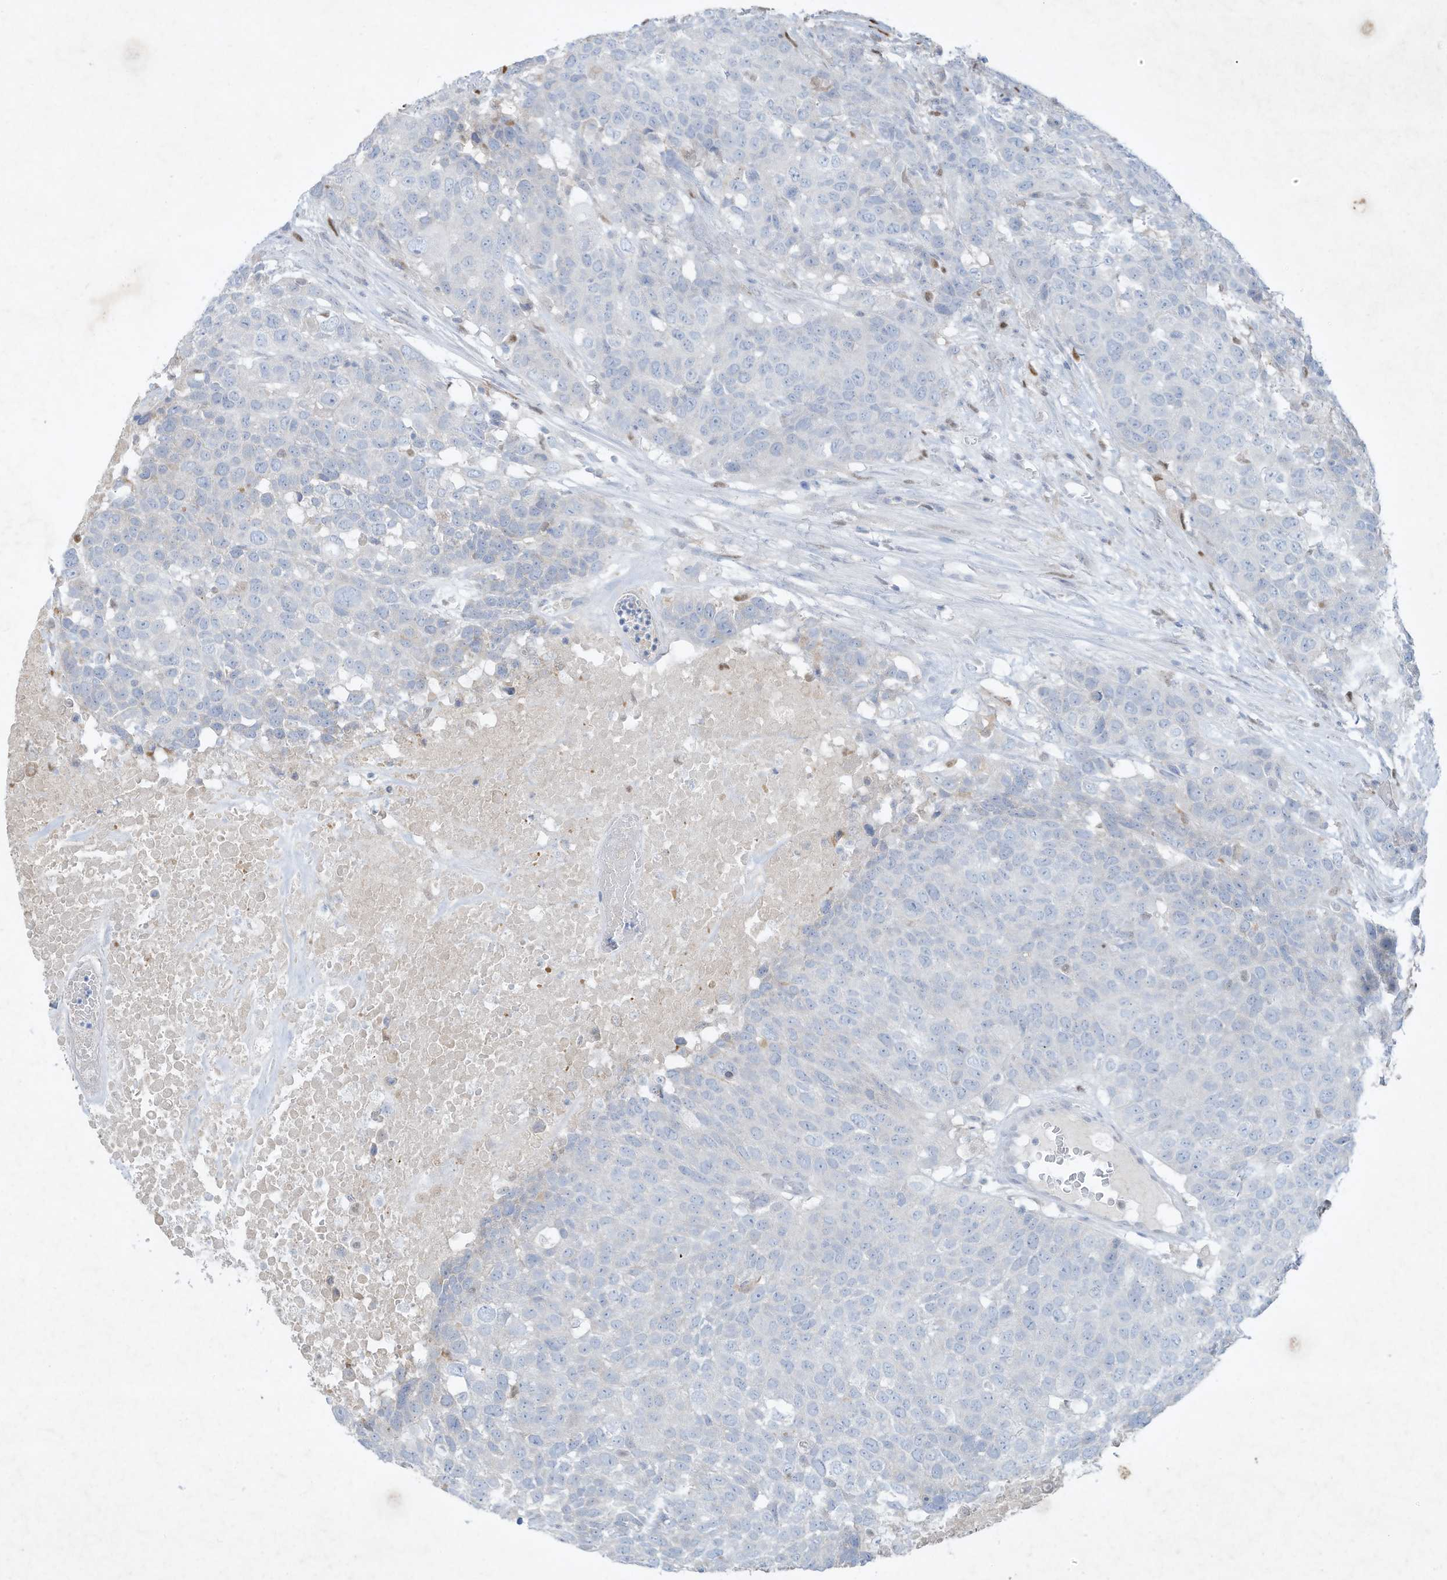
{"staining": {"intensity": "negative", "quantity": "none", "location": "none"}, "tissue": "head and neck cancer", "cell_type": "Tumor cells", "image_type": "cancer", "snomed": [{"axis": "morphology", "description": "Squamous cell carcinoma, NOS"}, {"axis": "topography", "description": "Head-Neck"}], "caption": "DAB immunohistochemical staining of head and neck cancer displays no significant expression in tumor cells.", "gene": "TUBE1", "patient": {"sex": "male", "age": 66}}